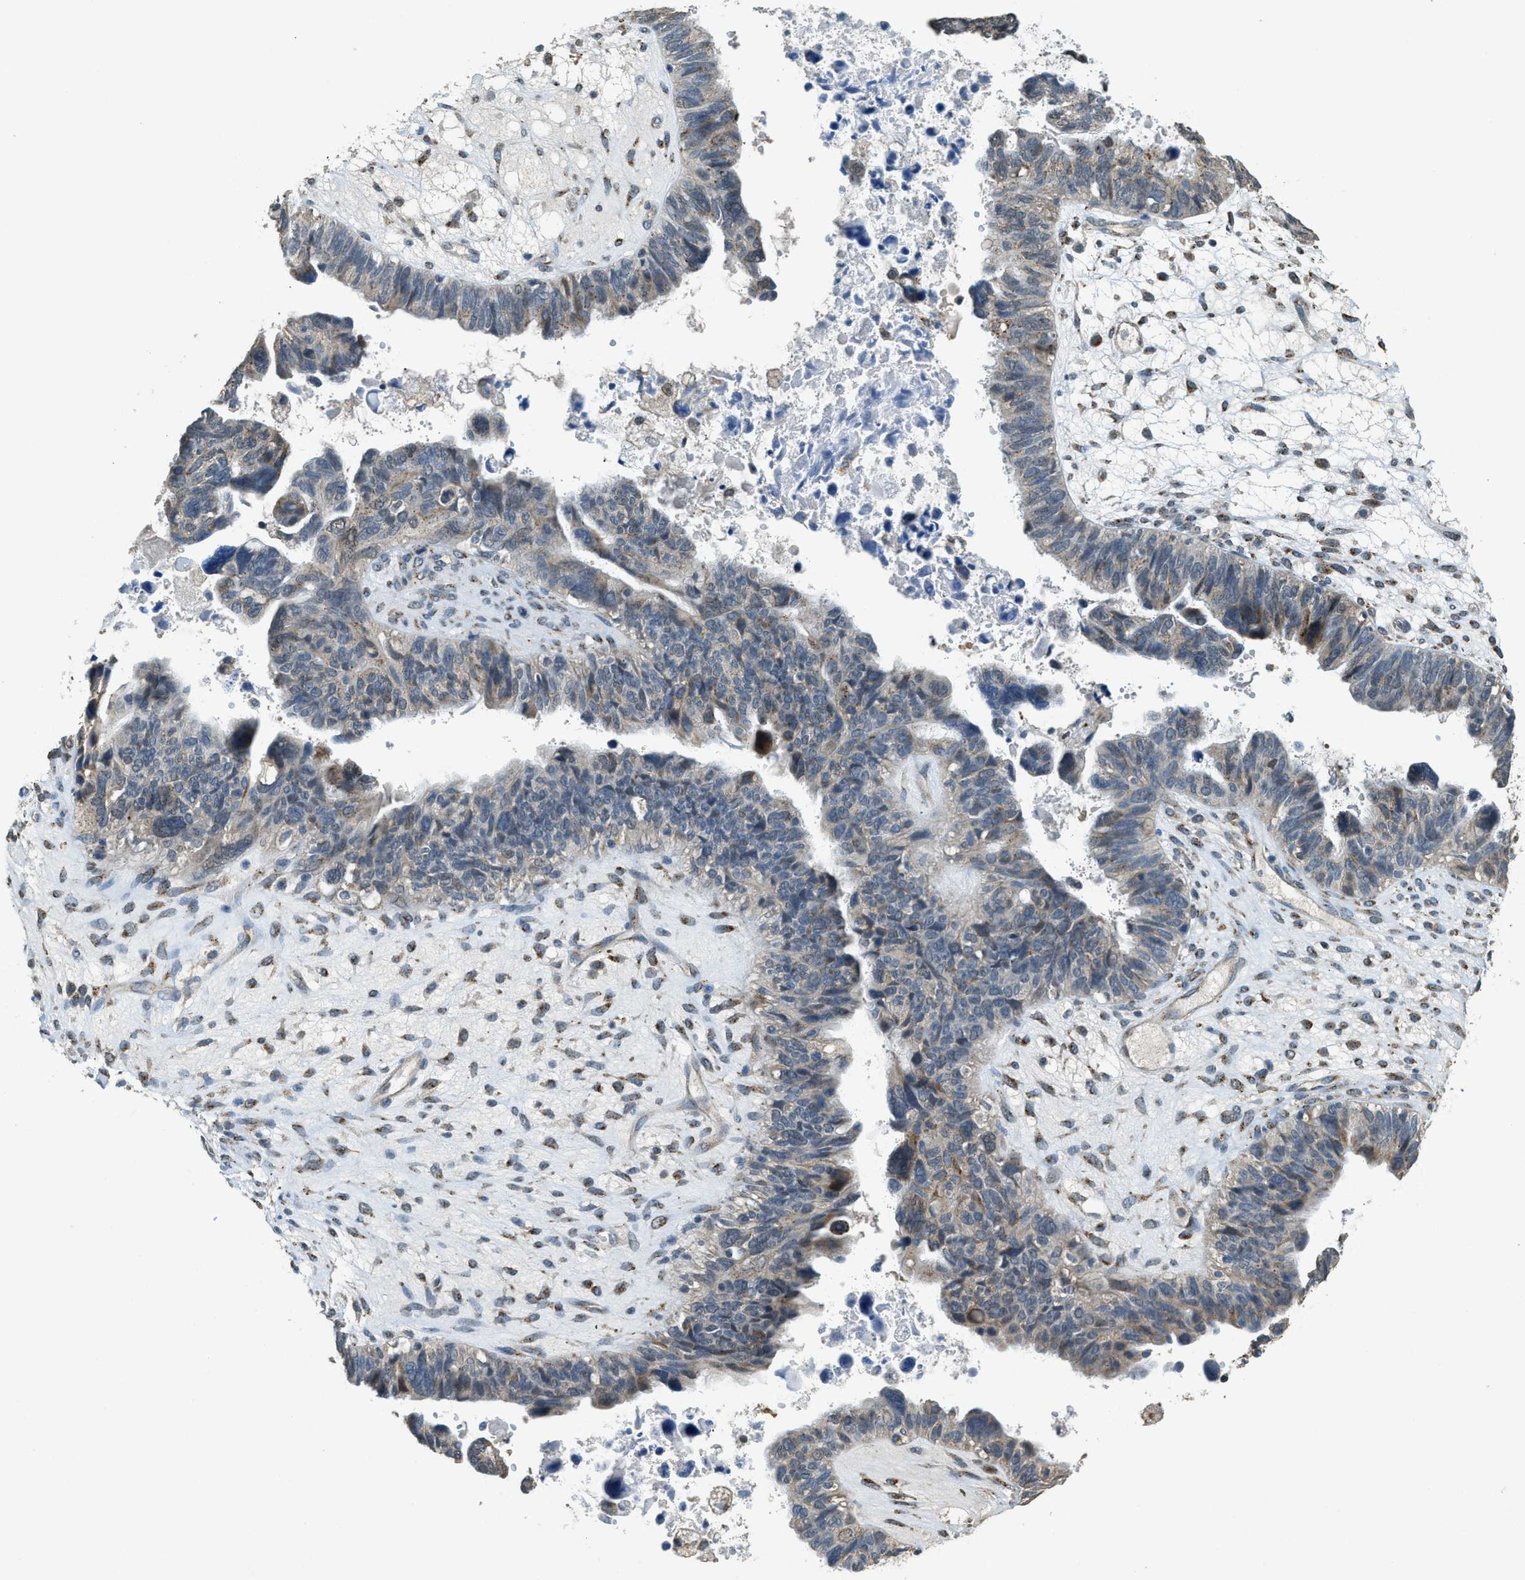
{"staining": {"intensity": "moderate", "quantity": "25%-75%", "location": "cytoplasmic/membranous"}, "tissue": "ovarian cancer", "cell_type": "Tumor cells", "image_type": "cancer", "snomed": [{"axis": "morphology", "description": "Cystadenocarcinoma, serous, NOS"}, {"axis": "topography", "description": "Ovary"}], "caption": "Moderate cytoplasmic/membranous staining is appreciated in approximately 25%-75% of tumor cells in serous cystadenocarcinoma (ovarian). (DAB (3,3'-diaminobenzidine) IHC, brown staining for protein, blue staining for nuclei).", "gene": "IPO7", "patient": {"sex": "female", "age": 79}}